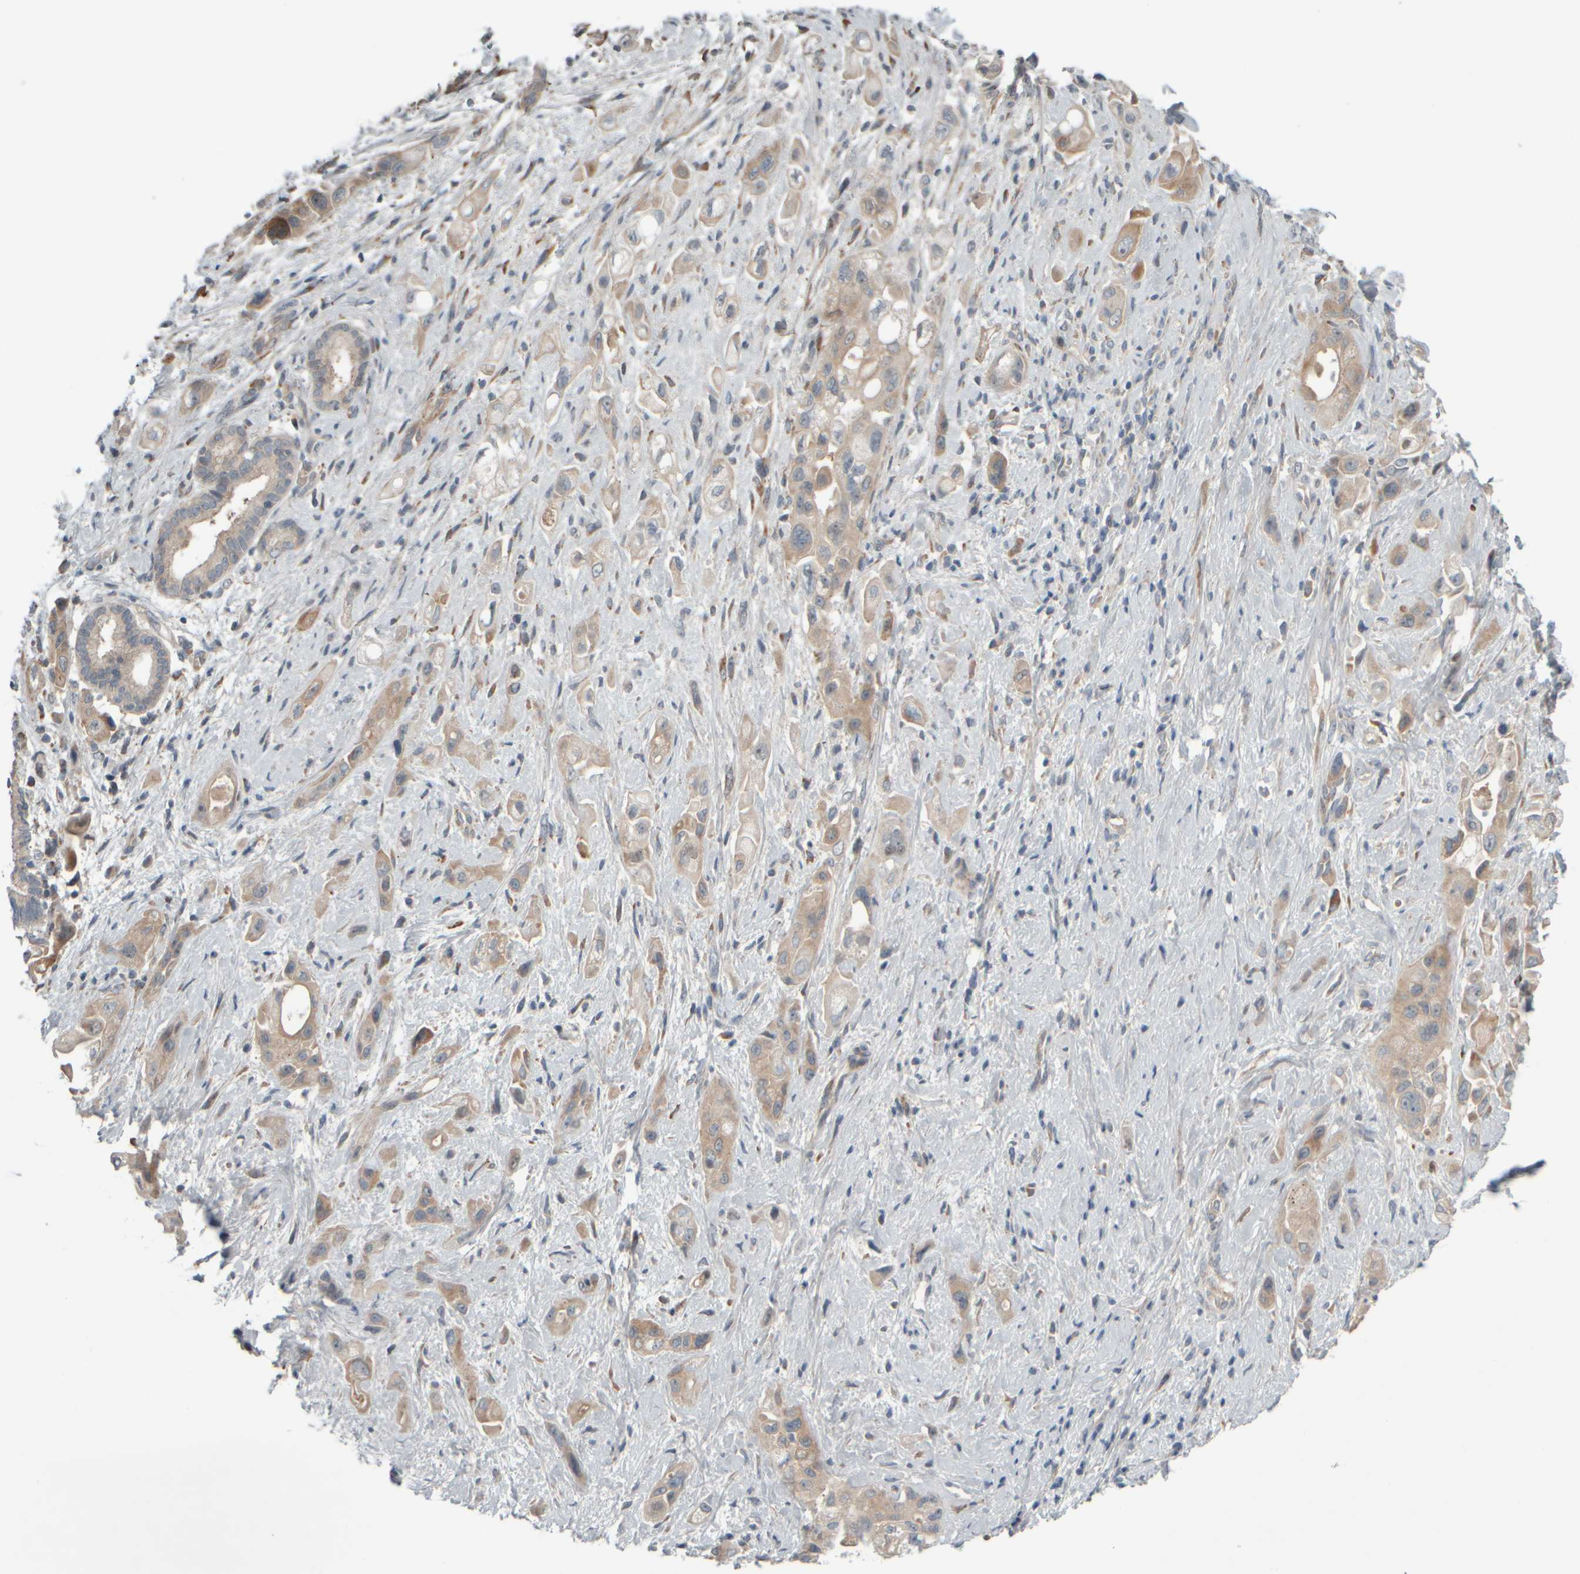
{"staining": {"intensity": "weak", "quantity": ">75%", "location": "cytoplasmic/membranous"}, "tissue": "pancreatic cancer", "cell_type": "Tumor cells", "image_type": "cancer", "snomed": [{"axis": "morphology", "description": "Adenocarcinoma, NOS"}, {"axis": "topography", "description": "Pancreas"}], "caption": "Immunohistochemical staining of human pancreatic cancer shows low levels of weak cytoplasmic/membranous protein positivity in approximately >75% of tumor cells.", "gene": "HGS", "patient": {"sex": "female", "age": 66}}